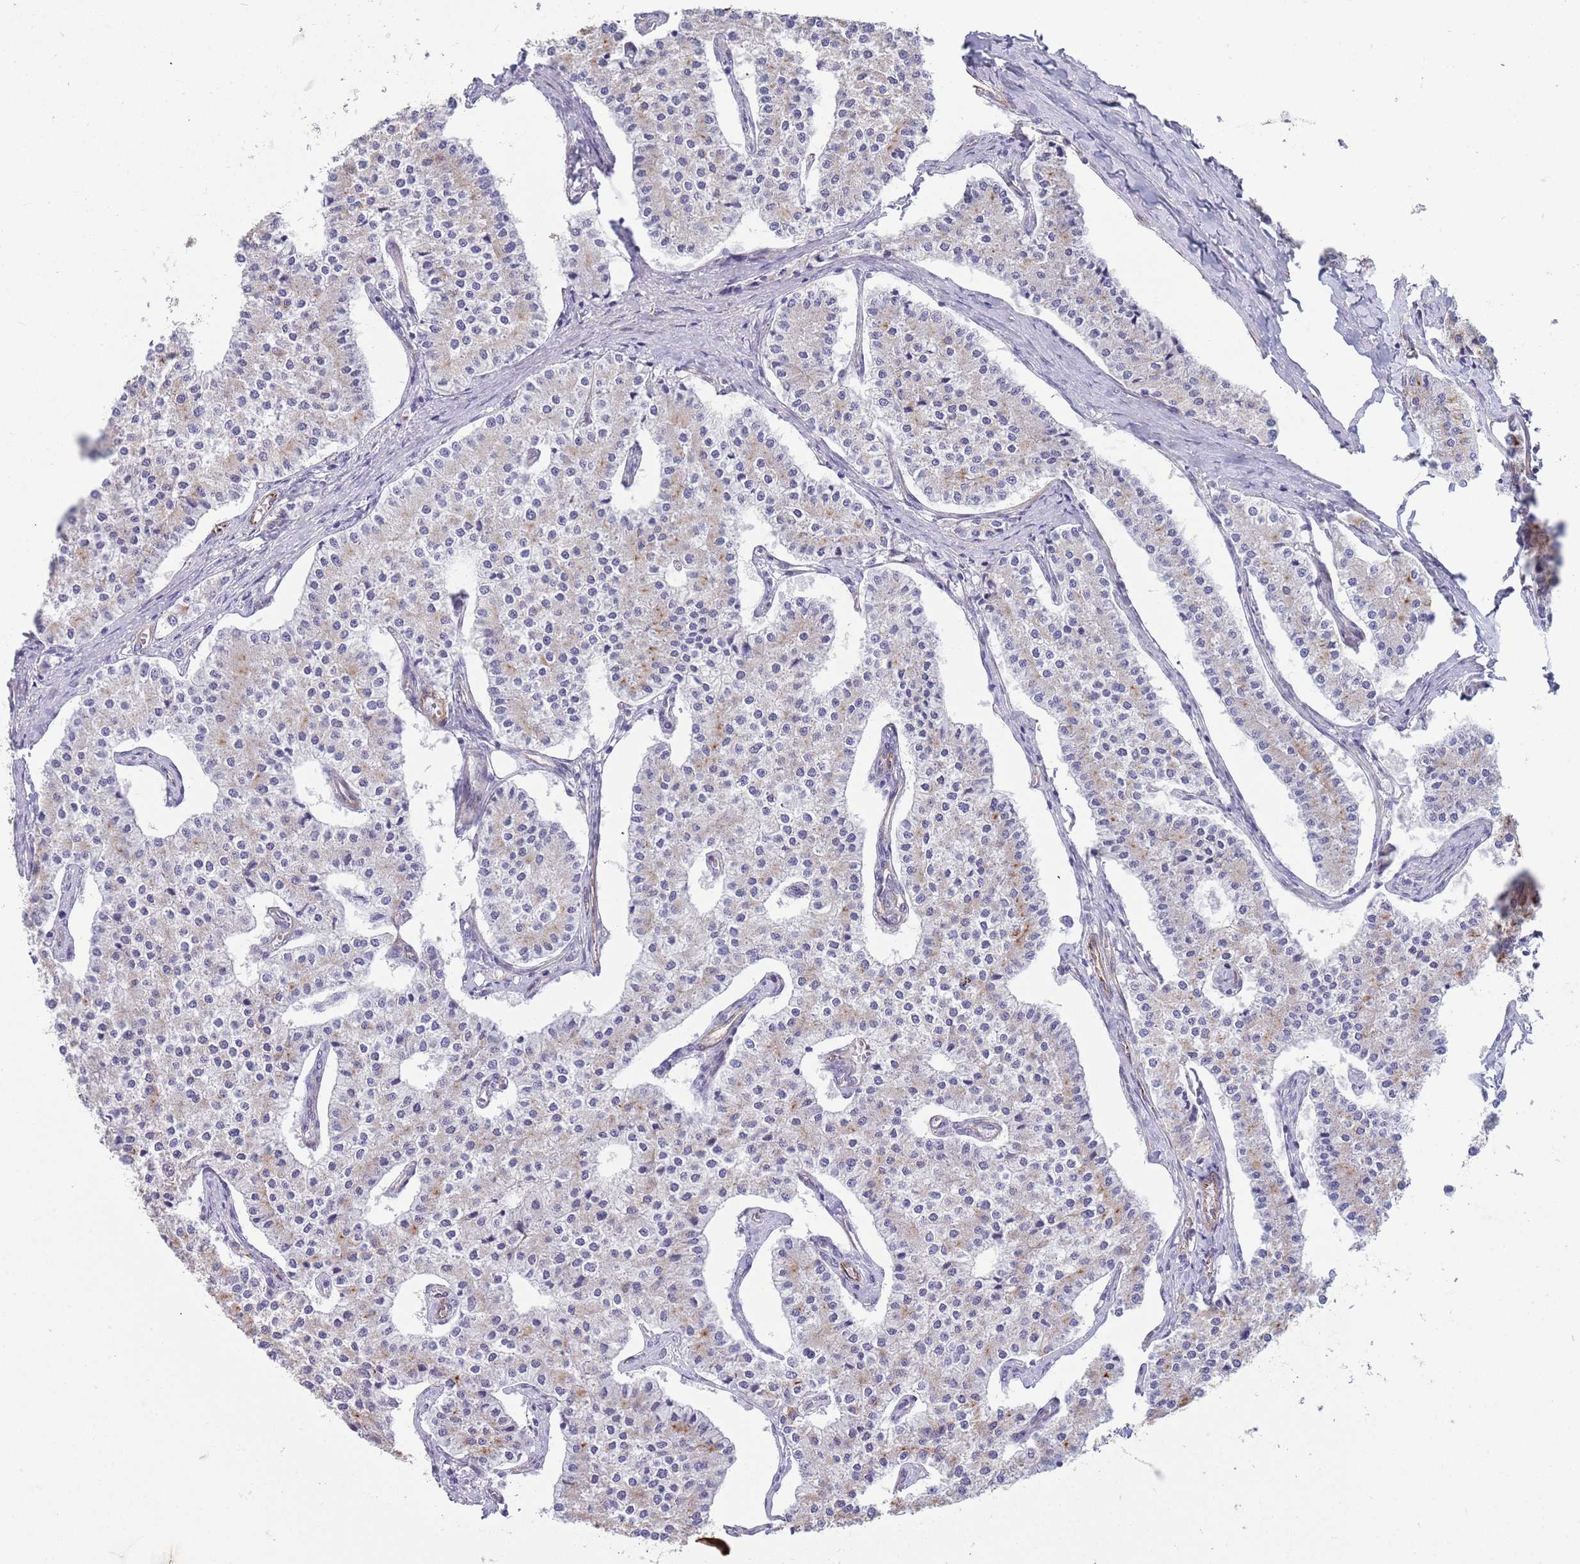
{"staining": {"intensity": "moderate", "quantity": "<25%", "location": "cytoplasmic/membranous"}, "tissue": "carcinoid", "cell_type": "Tumor cells", "image_type": "cancer", "snomed": [{"axis": "morphology", "description": "Carcinoid, malignant, NOS"}, {"axis": "topography", "description": "Colon"}], "caption": "IHC (DAB) staining of human malignant carcinoid exhibits moderate cytoplasmic/membranous protein staining in approximately <25% of tumor cells.", "gene": "MOGAT1", "patient": {"sex": "female", "age": 52}}